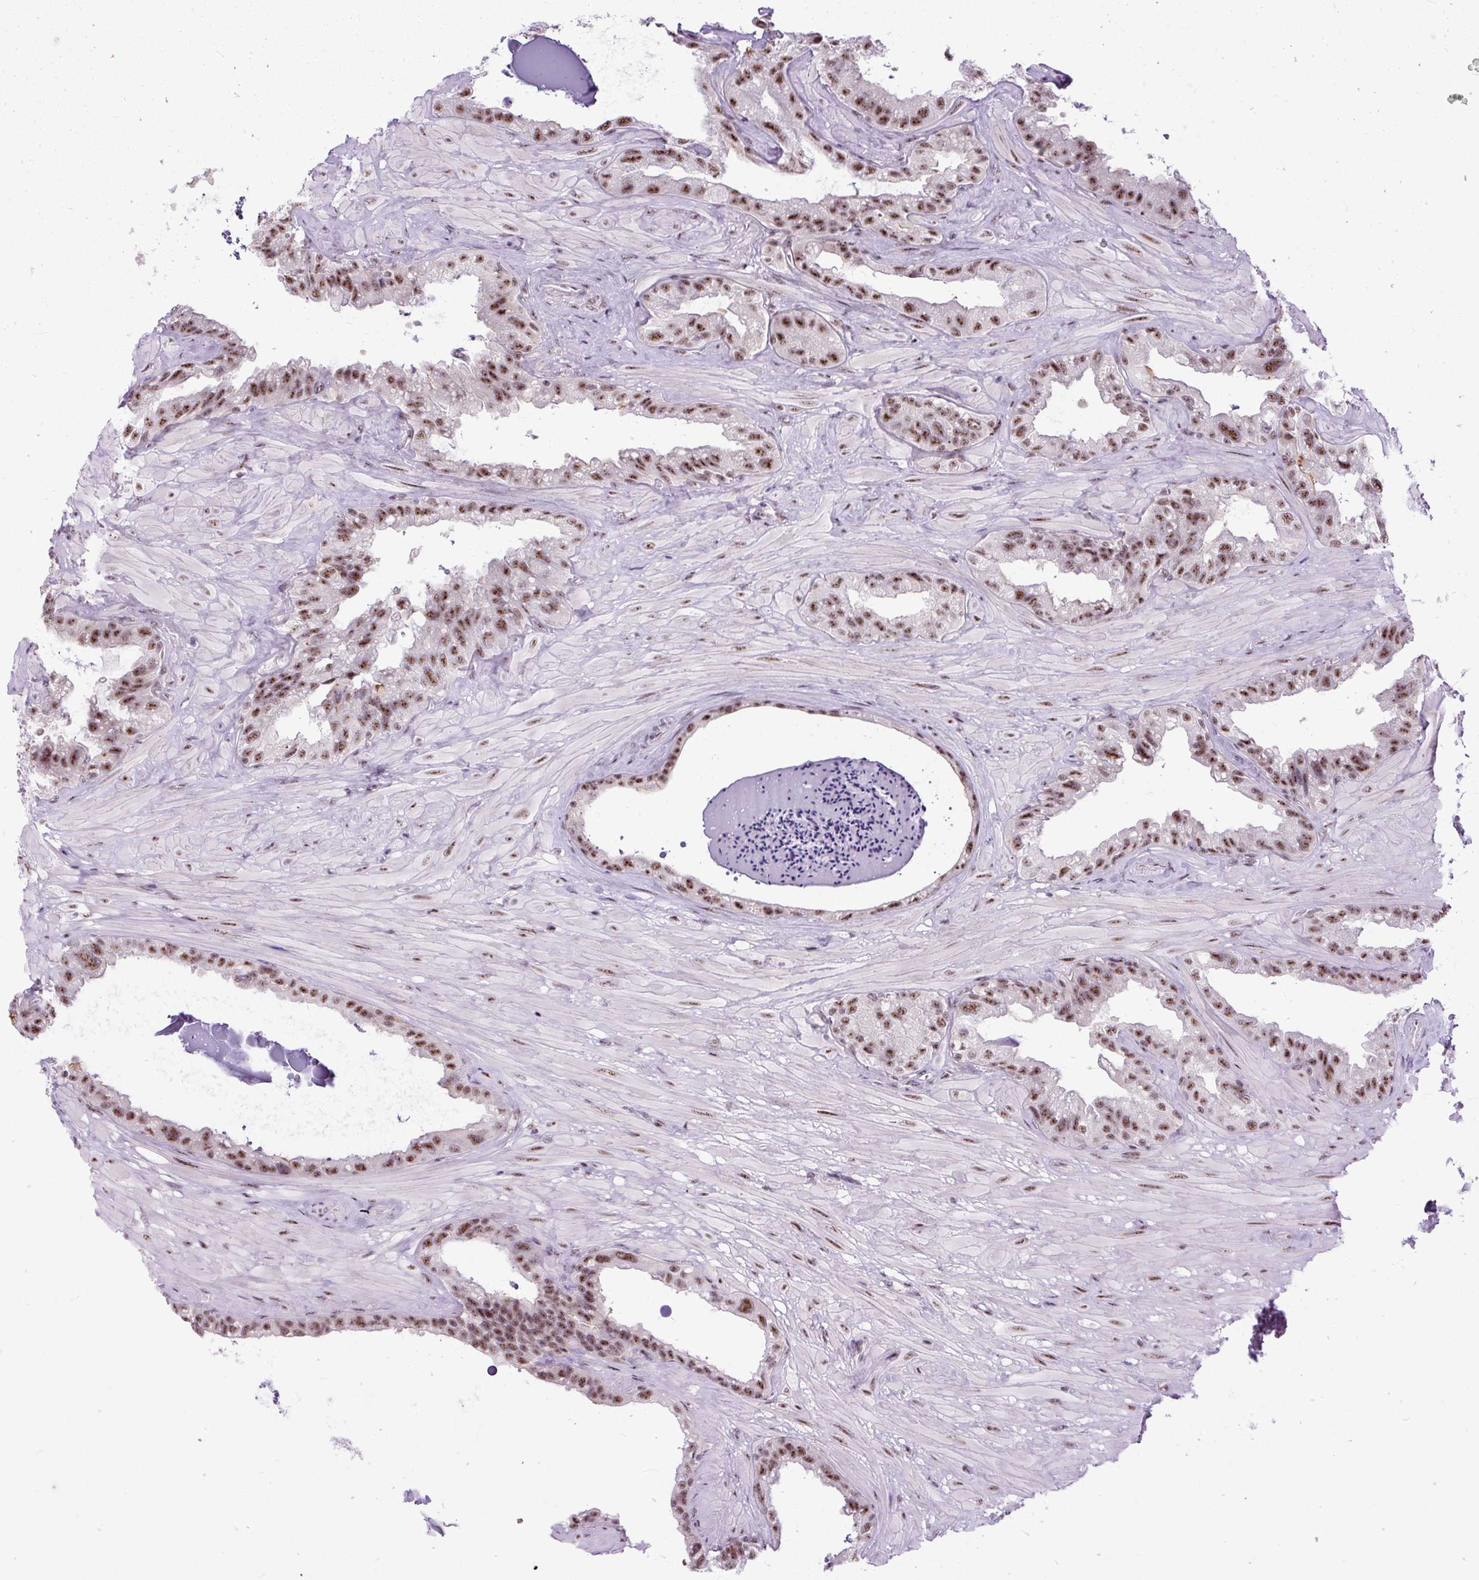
{"staining": {"intensity": "moderate", "quantity": ">75%", "location": "nuclear"}, "tissue": "seminal vesicle", "cell_type": "Glandular cells", "image_type": "normal", "snomed": [{"axis": "morphology", "description": "Normal tissue, NOS"}, {"axis": "topography", "description": "Seminal veicle"}, {"axis": "topography", "description": "Peripheral nerve tissue"}], "caption": "A brown stain highlights moderate nuclear staining of a protein in glandular cells of unremarkable seminal vesicle. (DAB IHC with brightfield microscopy, high magnification).", "gene": "SMC5", "patient": {"sex": "male", "age": 76}}